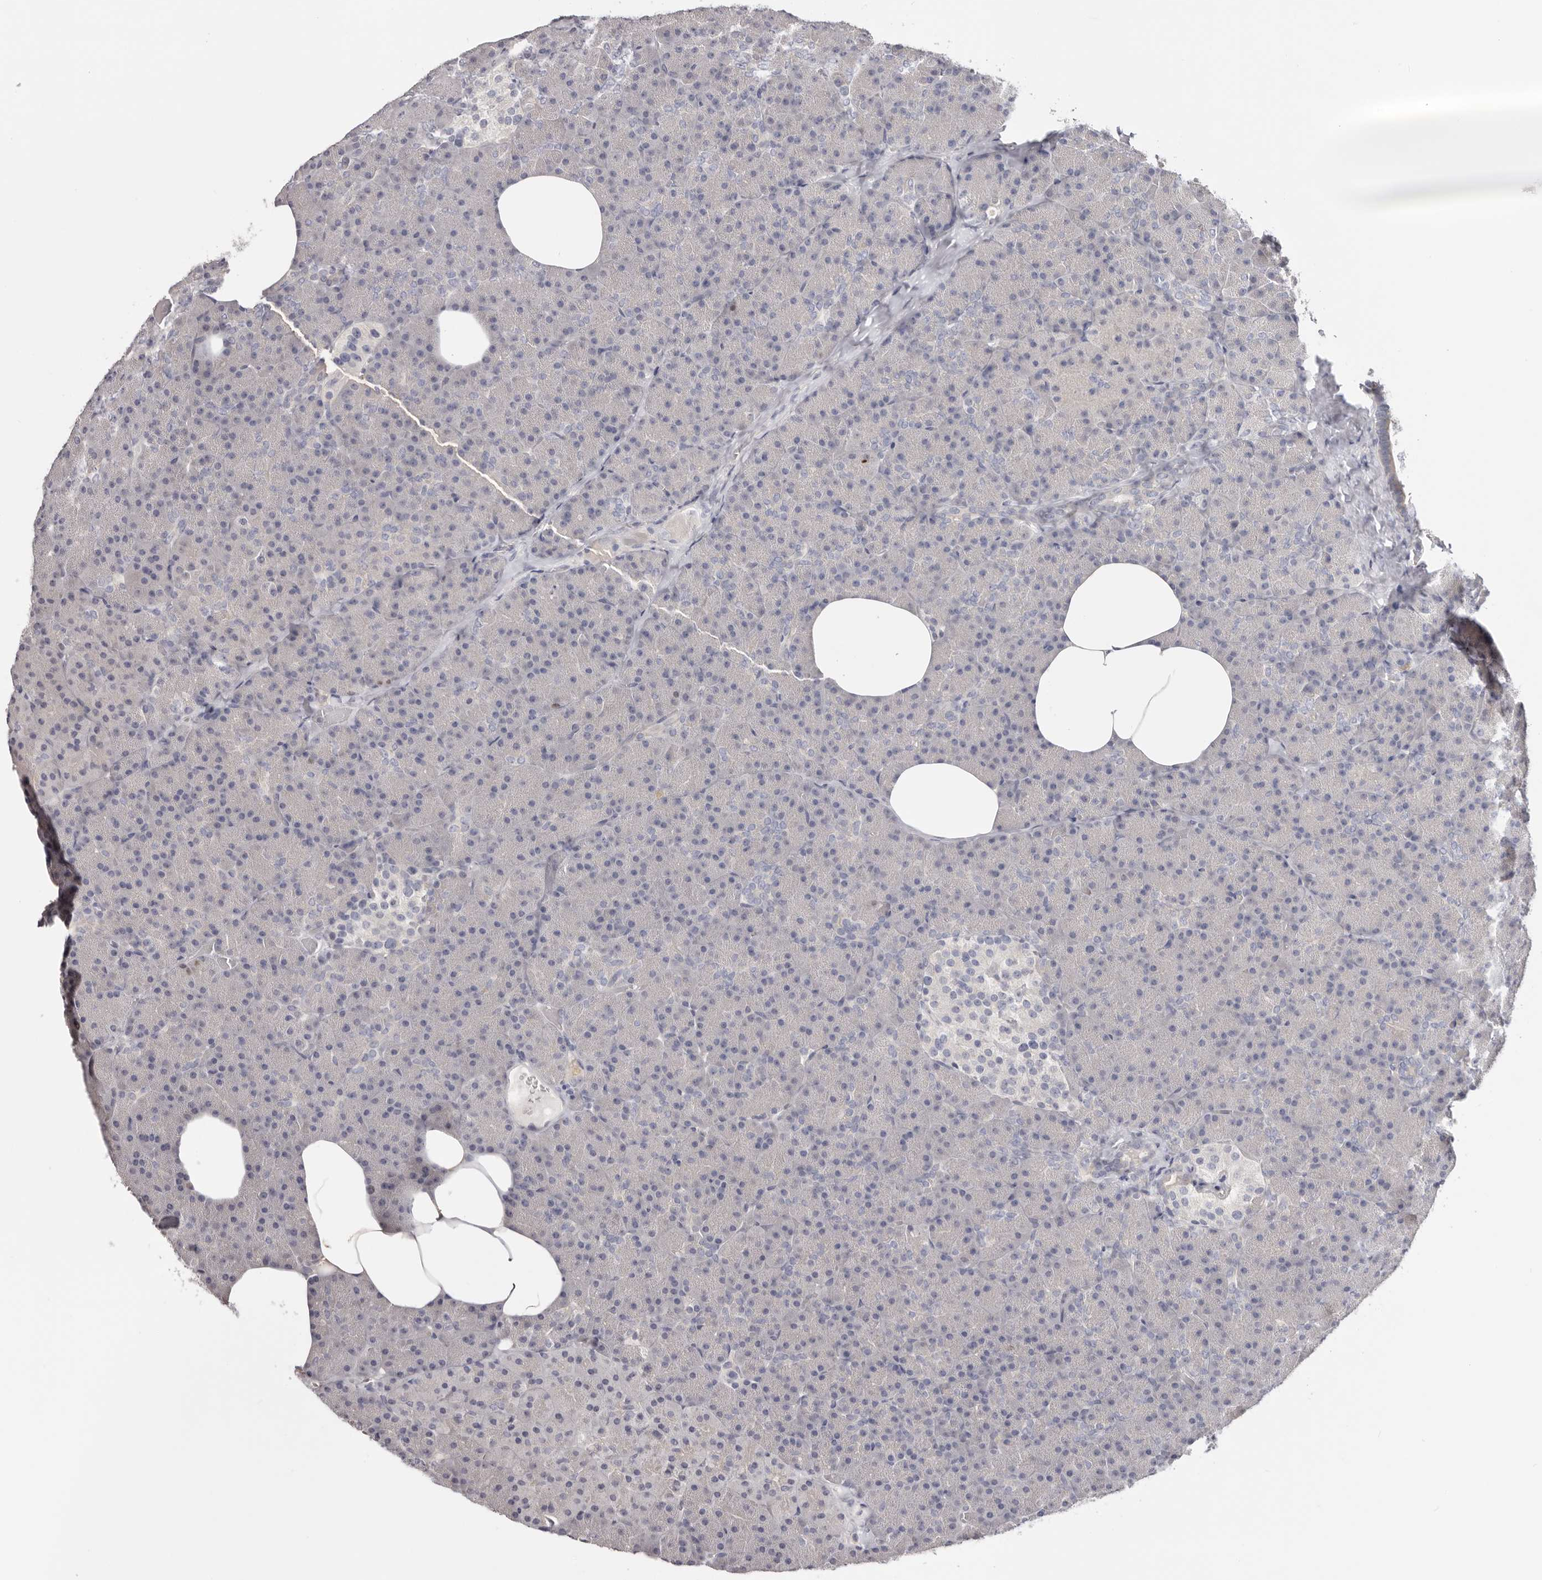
{"staining": {"intensity": "negative", "quantity": "none", "location": "none"}, "tissue": "pancreas", "cell_type": "Exocrine glandular cells", "image_type": "normal", "snomed": [{"axis": "morphology", "description": "Normal tissue, NOS"}, {"axis": "morphology", "description": "Carcinoid, malignant, NOS"}, {"axis": "topography", "description": "Pancreas"}], "caption": "Pancreas stained for a protein using immunohistochemistry reveals no positivity exocrine glandular cells.", "gene": "CCDC190", "patient": {"sex": "female", "age": 35}}